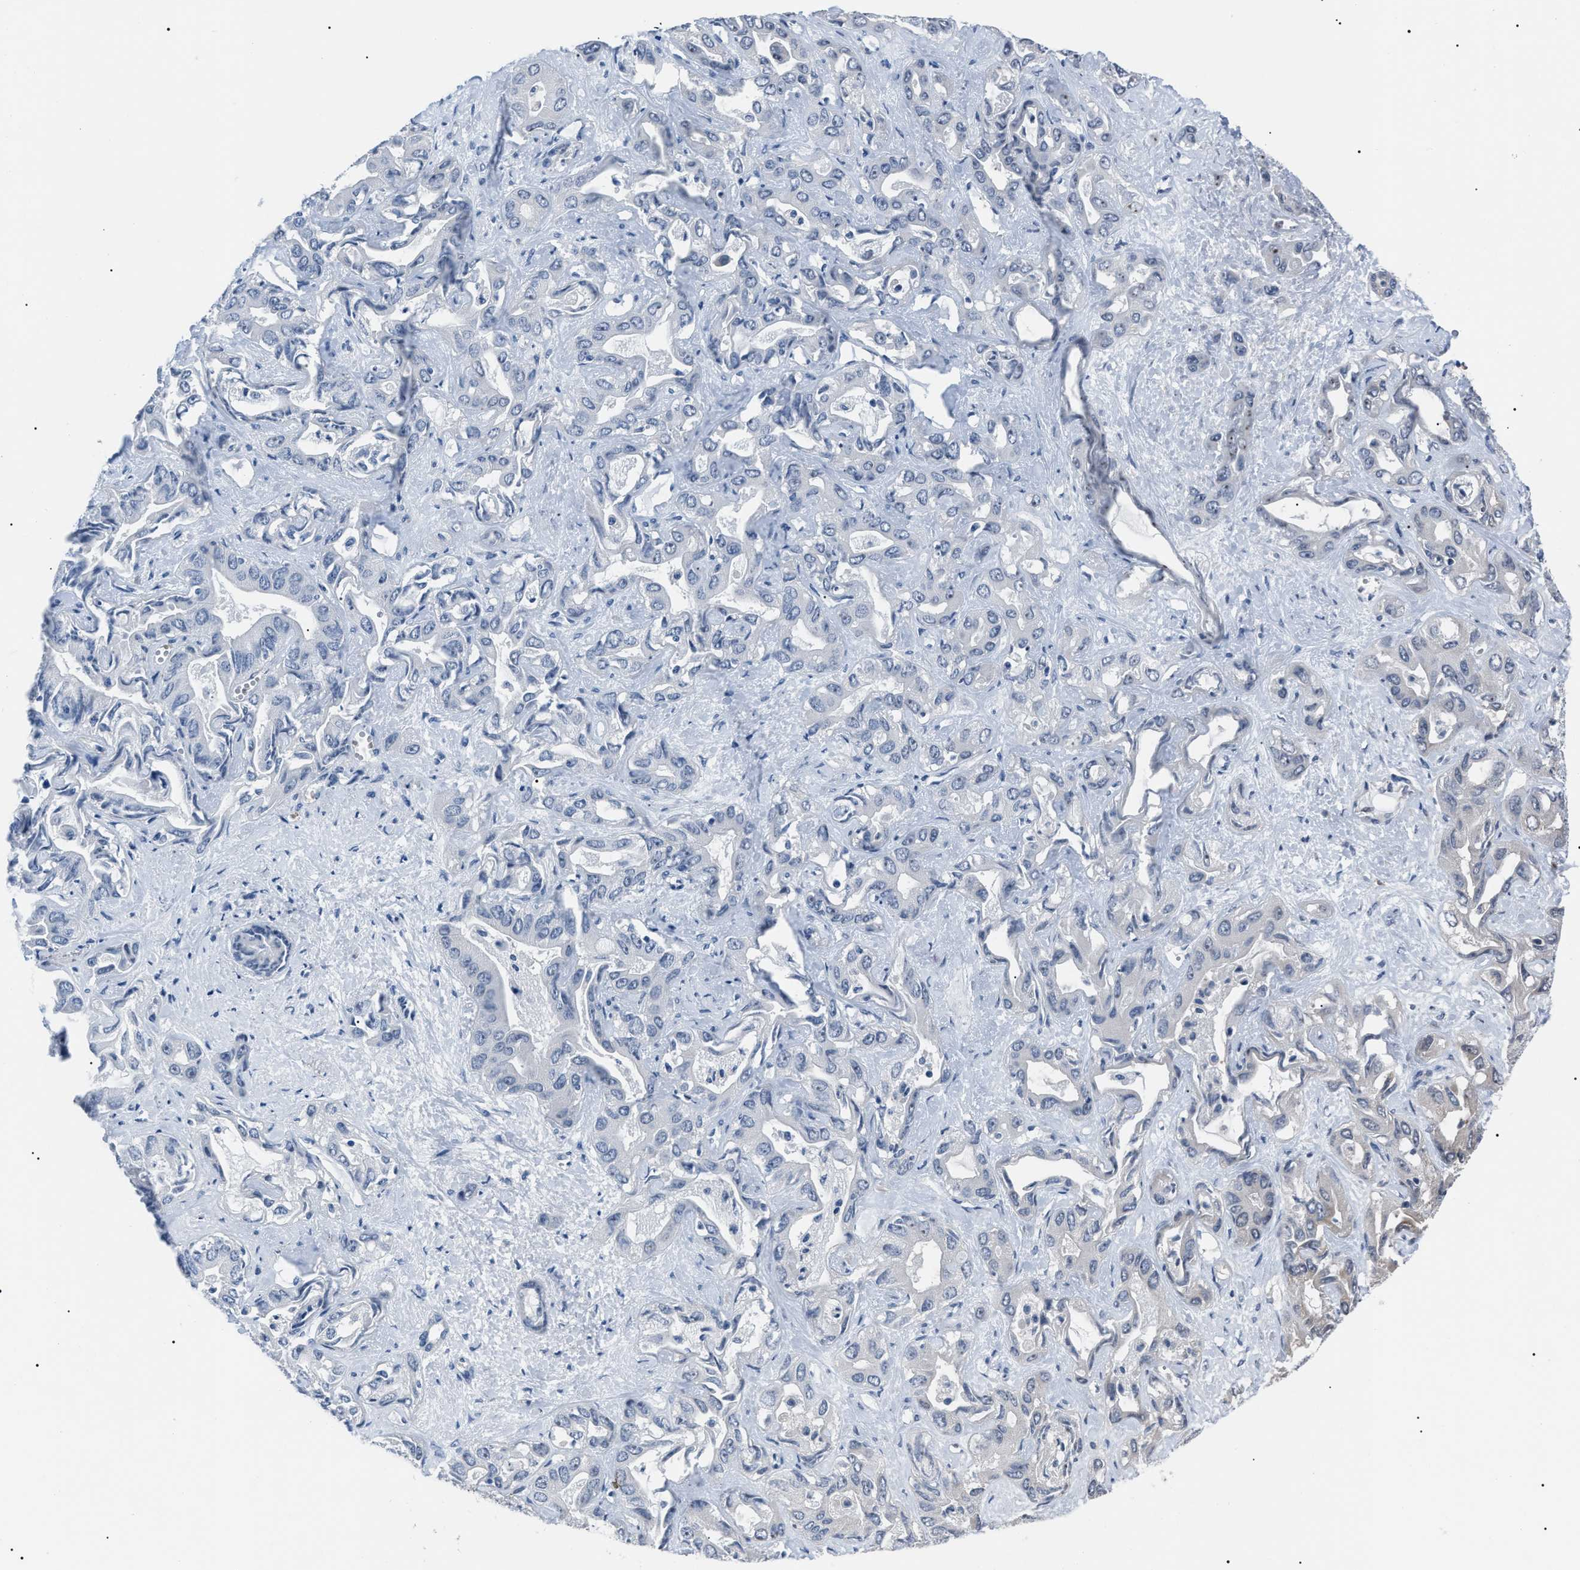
{"staining": {"intensity": "strong", "quantity": "<25%", "location": "cytoplasmic/membranous"}, "tissue": "liver cancer", "cell_type": "Tumor cells", "image_type": "cancer", "snomed": [{"axis": "morphology", "description": "Cholangiocarcinoma"}, {"axis": "topography", "description": "Liver"}], "caption": "Human liver cancer (cholangiocarcinoma) stained for a protein (brown) exhibits strong cytoplasmic/membranous positive positivity in about <25% of tumor cells.", "gene": "AGO2", "patient": {"sex": "female", "age": 52}}